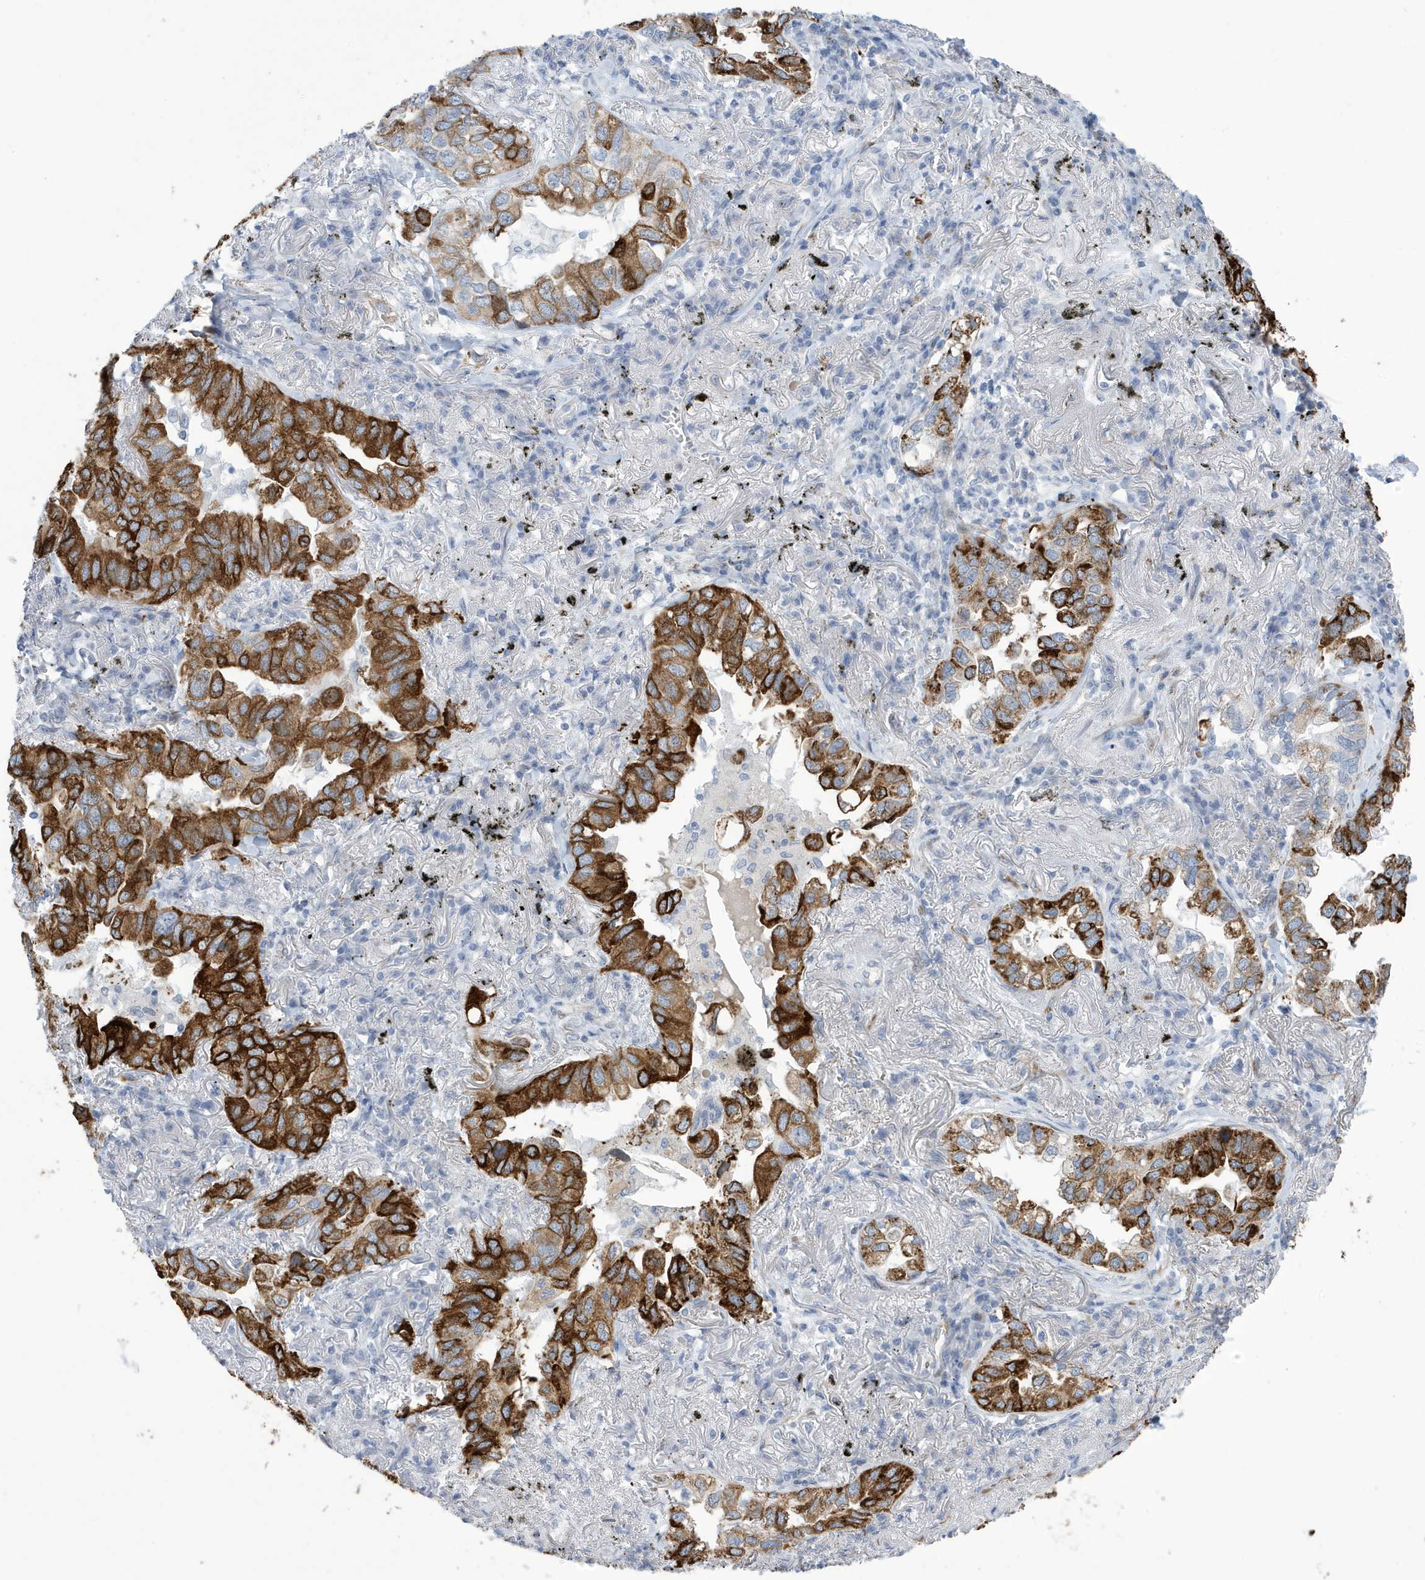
{"staining": {"intensity": "strong", "quantity": ">75%", "location": "cytoplasmic/membranous"}, "tissue": "lung cancer", "cell_type": "Tumor cells", "image_type": "cancer", "snomed": [{"axis": "morphology", "description": "Adenocarcinoma, NOS"}, {"axis": "topography", "description": "Lung"}], "caption": "Protein expression by immunohistochemistry (IHC) shows strong cytoplasmic/membranous staining in approximately >75% of tumor cells in lung cancer. Nuclei are stained in blue.", "gene": "SEMA3F", "patient": {"sex": "male", "age": 65}}